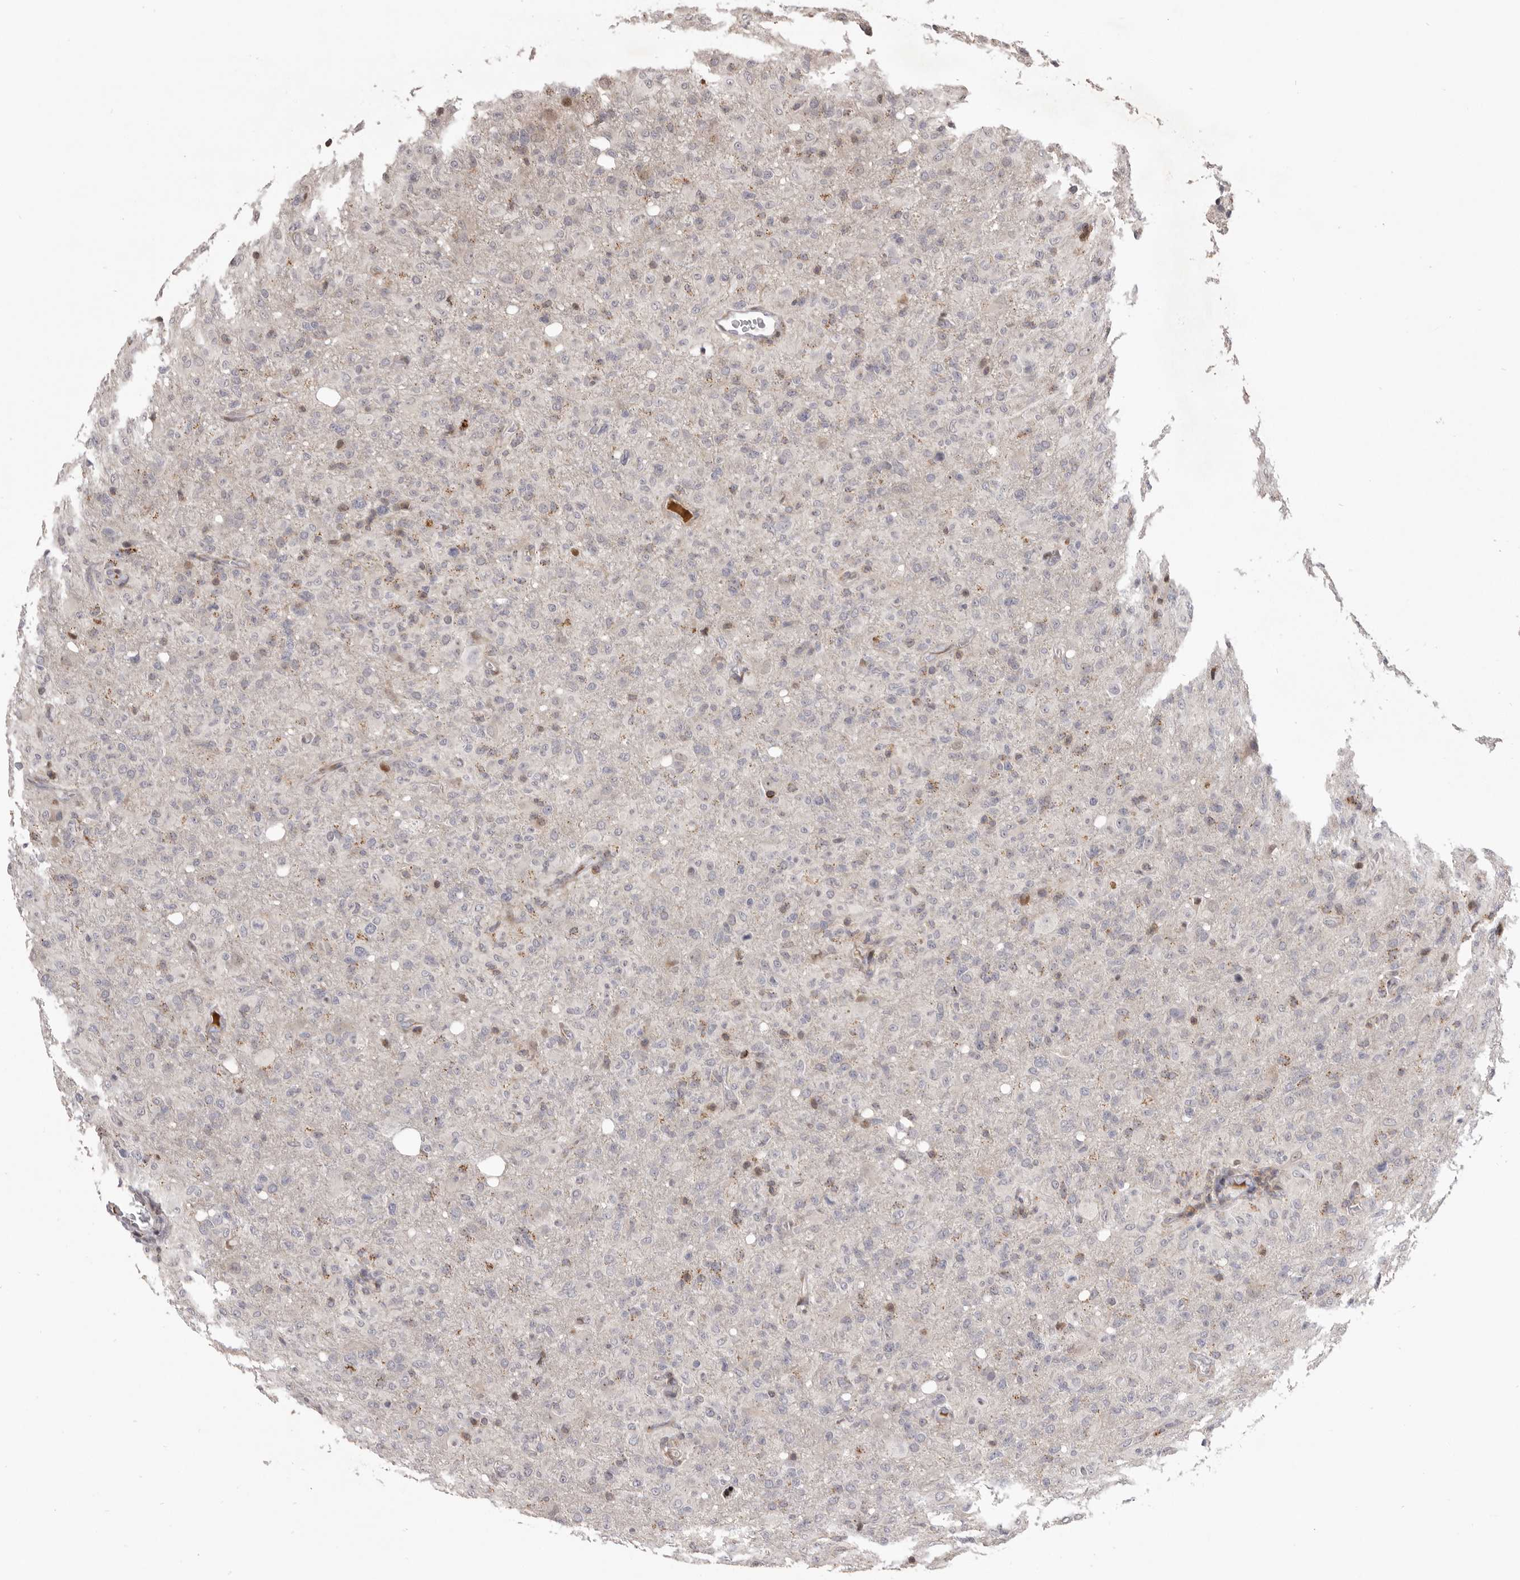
{"staining": {"intensity": "negative", "quantity": "none", "location": "none"}, "tissue": "glioma", "cell_type": "Tumor cells", "image_type": "cancer", "snomed": [{"axis": "morphology", "description": "Glioma, malignant, High grade"}, {"axis": "topography", "description": "Brain"}], "caption": "Human malignant glioma (high-grade) stained for a protein using IHC displays no expression in tumor cells.", "gene": "AZIN1", "patient": {"sex": "female", "age": 57}}